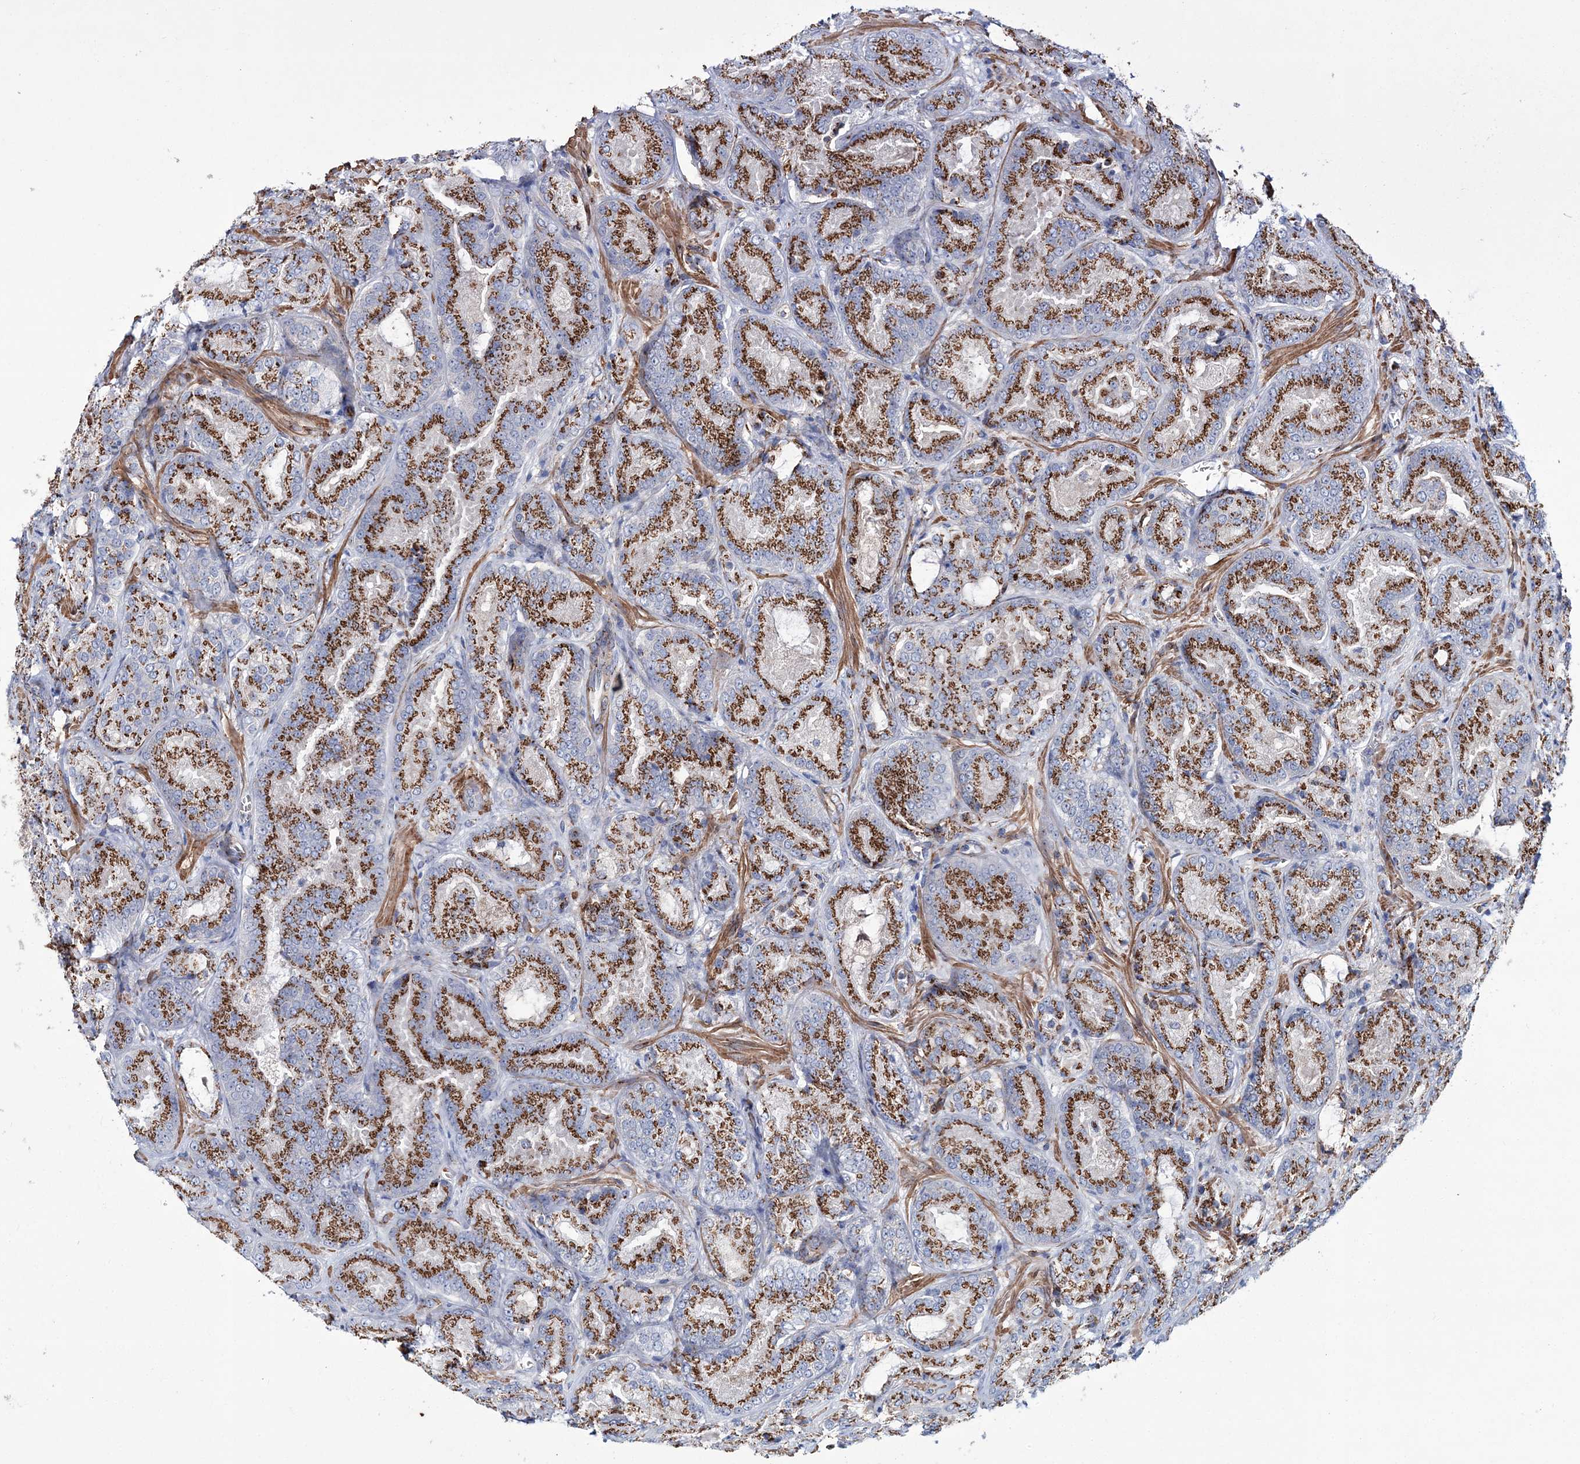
{"staining": {"intensity": "moderate", "quantity": ">75%", "location": "cytoplasmic/membranous"}, "tissue": "prostate cancer", "cell_type": "Tumor cells", "image_type": "cancer", "snomed": [{"axis": "morphology", "description": "Adenocarcinoma, Low grade"}, {"axis": "topography", "description": "Prostate"}], "caption": "Low-grade adenocarcinoma (prostate) stained with immunohistochemistry demonstrates moderate cytoplasmic/membranous staining in about >75% of tumor cells.", "gene": "MAN1A2", "patient": {"sex": "male", "age": 74}}